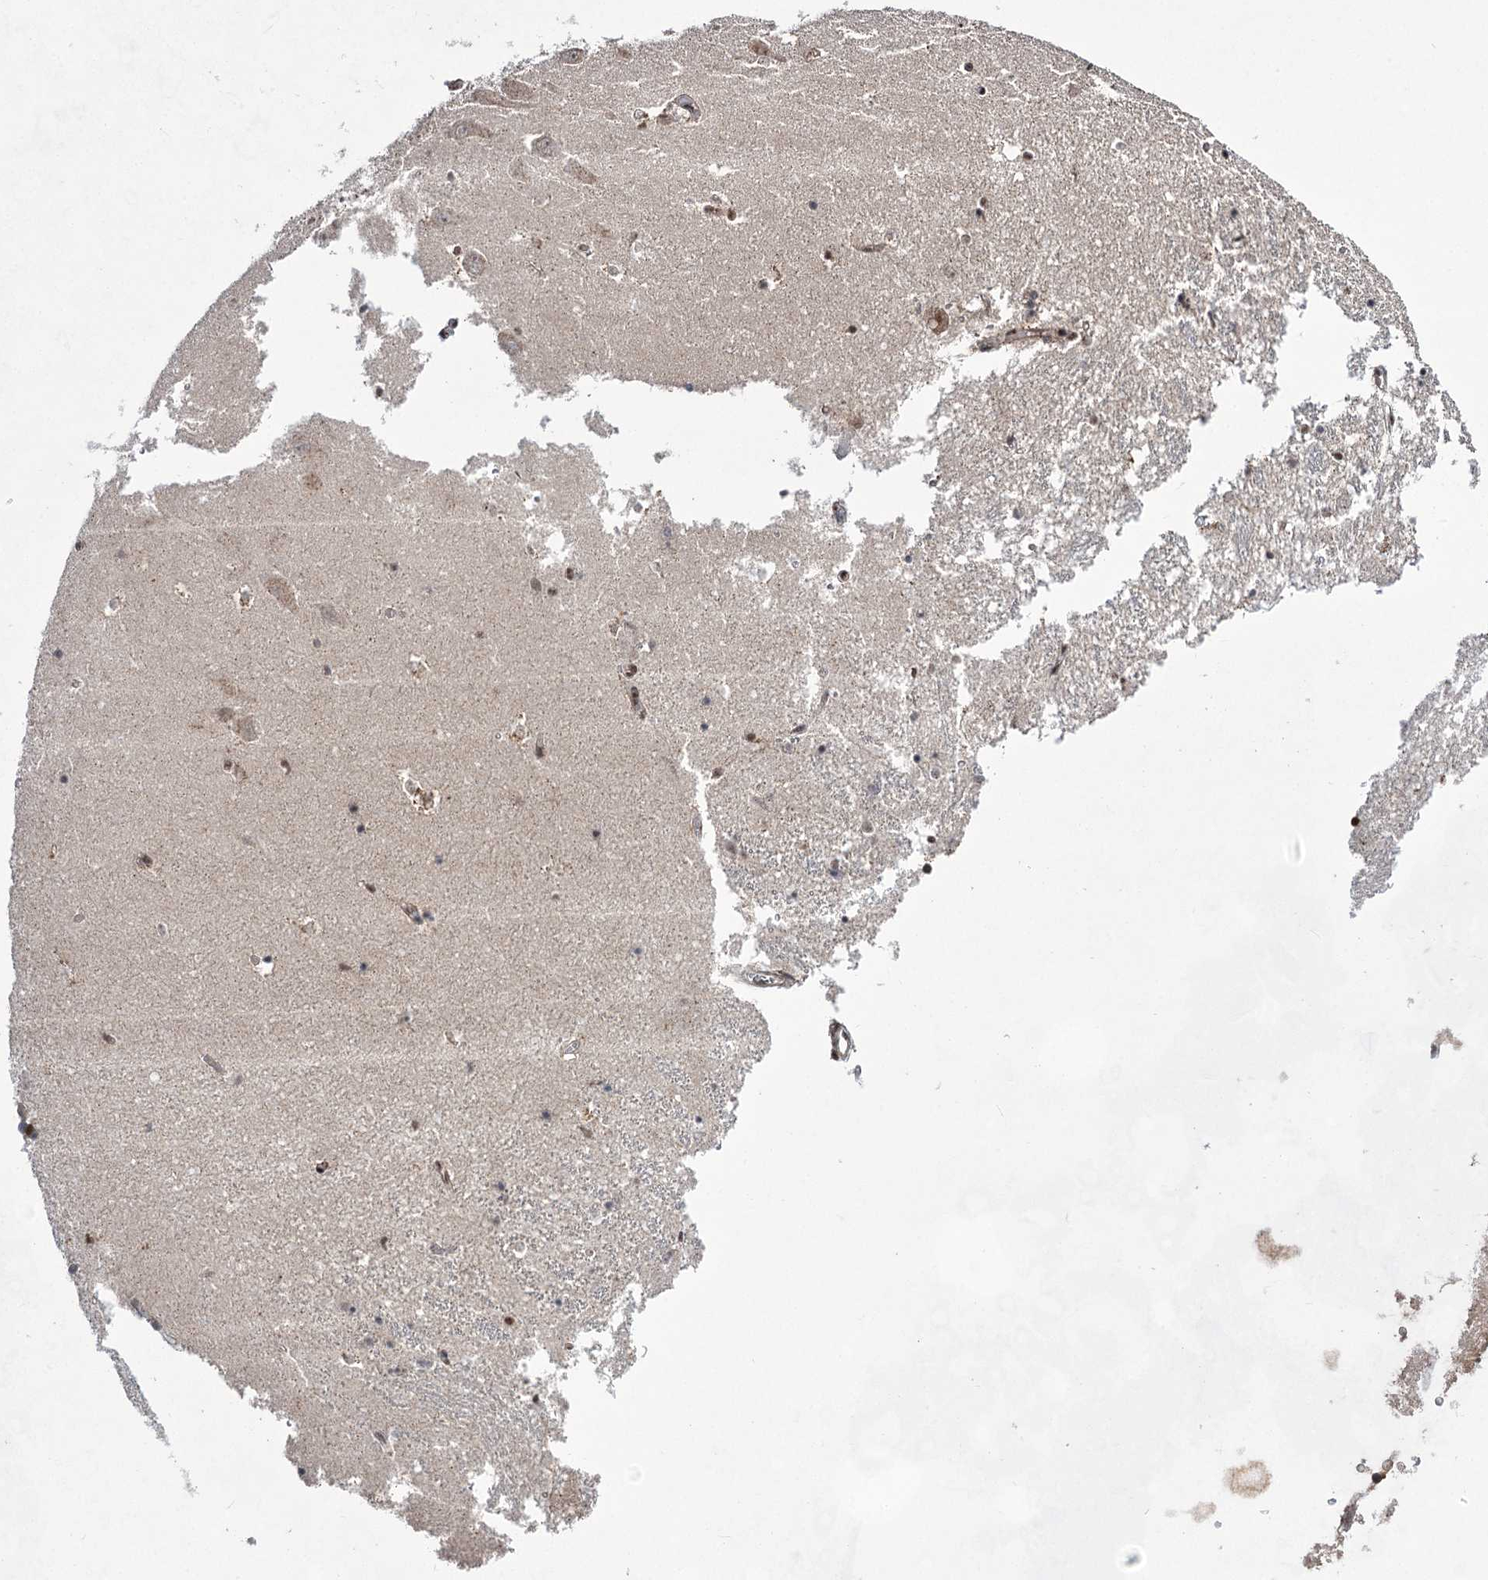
{"staining": {"intensity": "moderate", "quantity": "<25%", "location": "nuclear"}, "tissue": "hippocampus", "cell_type": "Glial cells", "image_type": "normal", "snomed": [{"axis": "morphology", "description": "Normal tissue, NOS"}, {"axis": "topography", "description": "Hippocampus"}], "caption": "Human hippocampus stained for a protein (brown) displays moderate nuclear positive staining in about <25% of glial cells.", "gene": "ZCCHC8", "patient": {"sex": "male", "age": 70}}